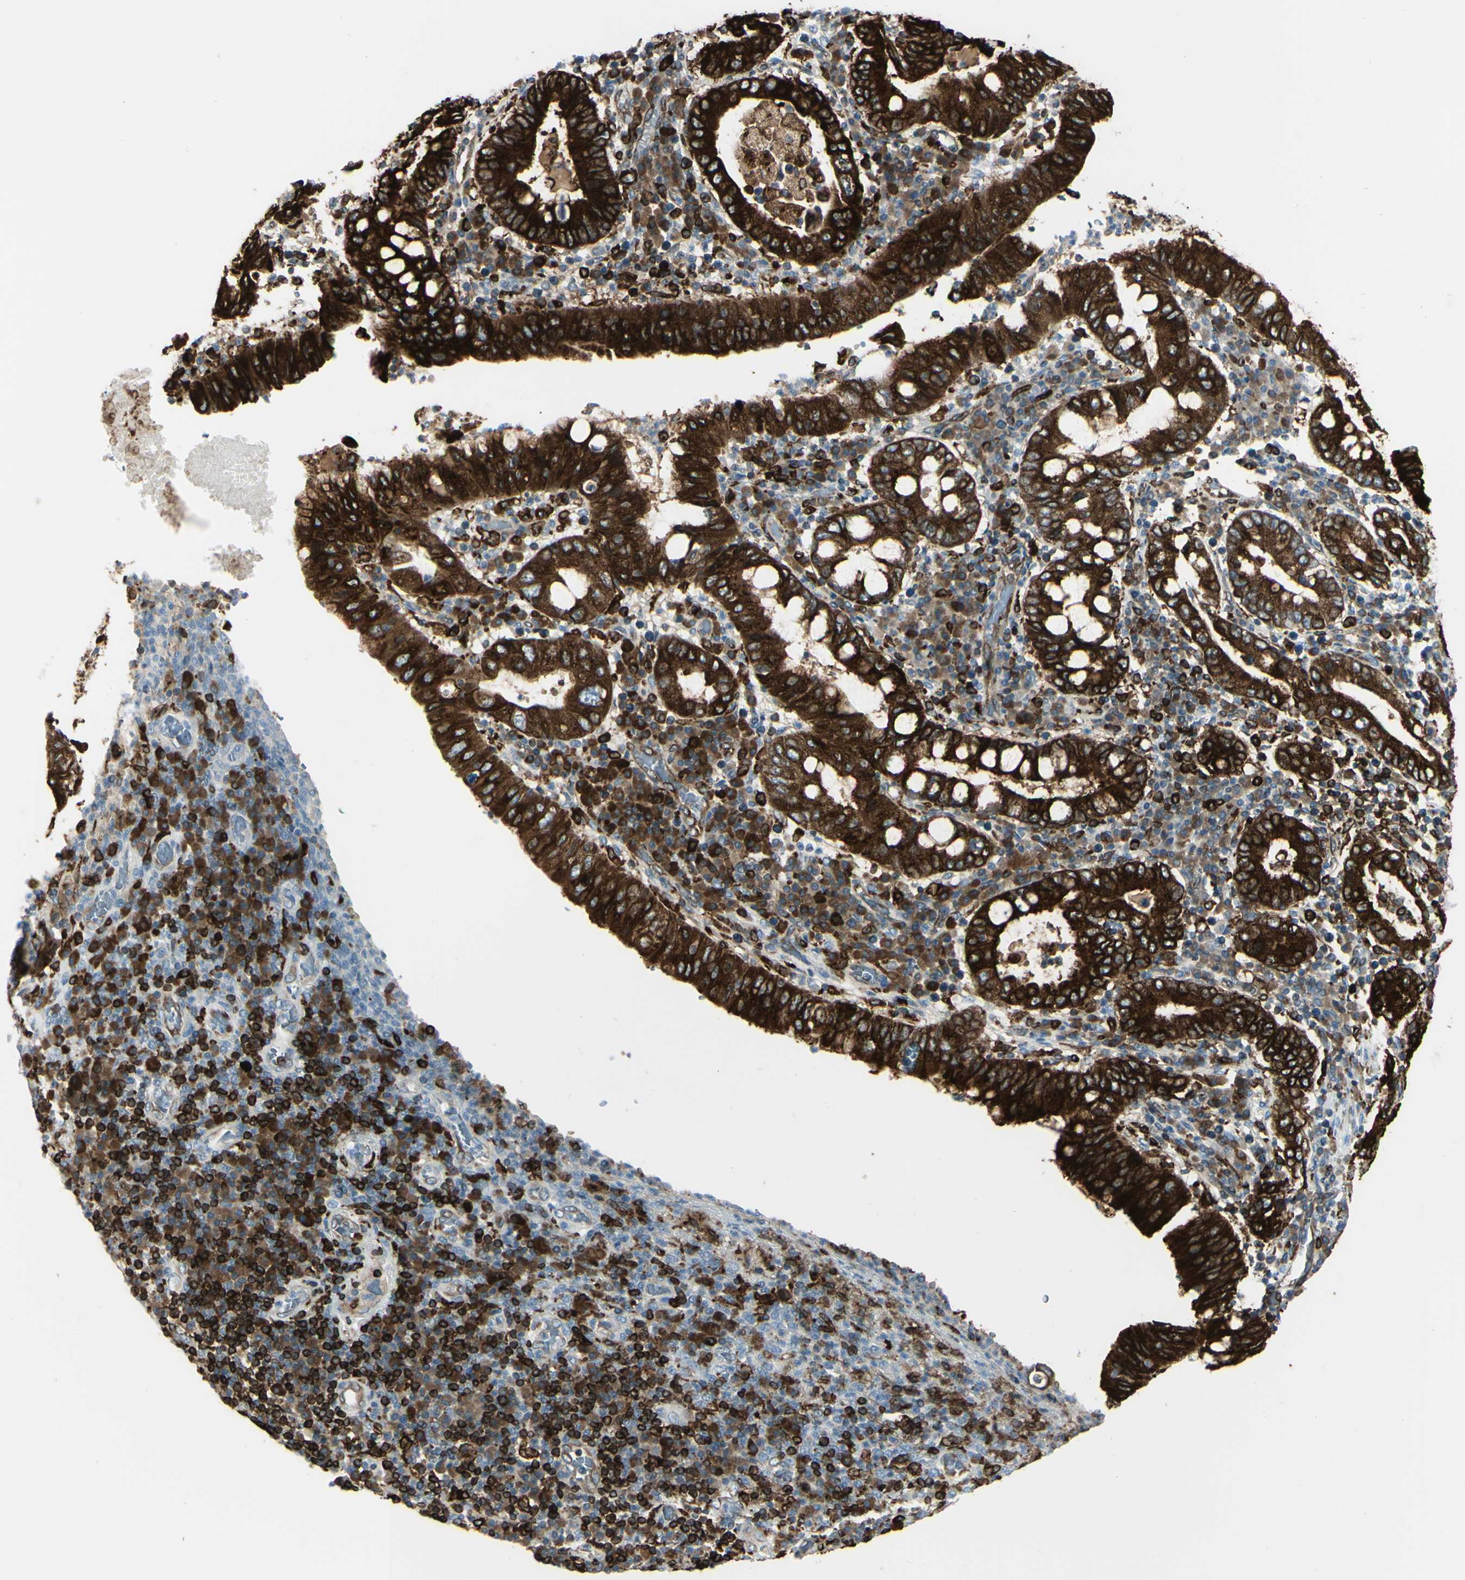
{"staining": {"intensity": "strong", "quantity": ">75%", "location": "cytoplasmic/membranous"}, "tissue": "stomach cancer", "cell_type": "Tumor cells", "image_type": "cancer", "snomed": [{"axis": "morphology", "description": "Normal tissue, NOS"}, {"axis": "morphology", "description": "Adenocarcinoma, NOS"}, {"axis": "topography", "description": "Esophagus"}, {"axis": "topography", "description": "Stomach, upper"}, {"axis": "topography", "description": "Peripheral nerve tissue"}], "caption": "Immunohistochemical staining of stomach cancer (adenocarcinoma) exhibits strong cytoplasmic/membranous protein positivity in about >75% of tumor cells.", "gene": "CD74", "patient": {"sex": "male", "age": 62}}